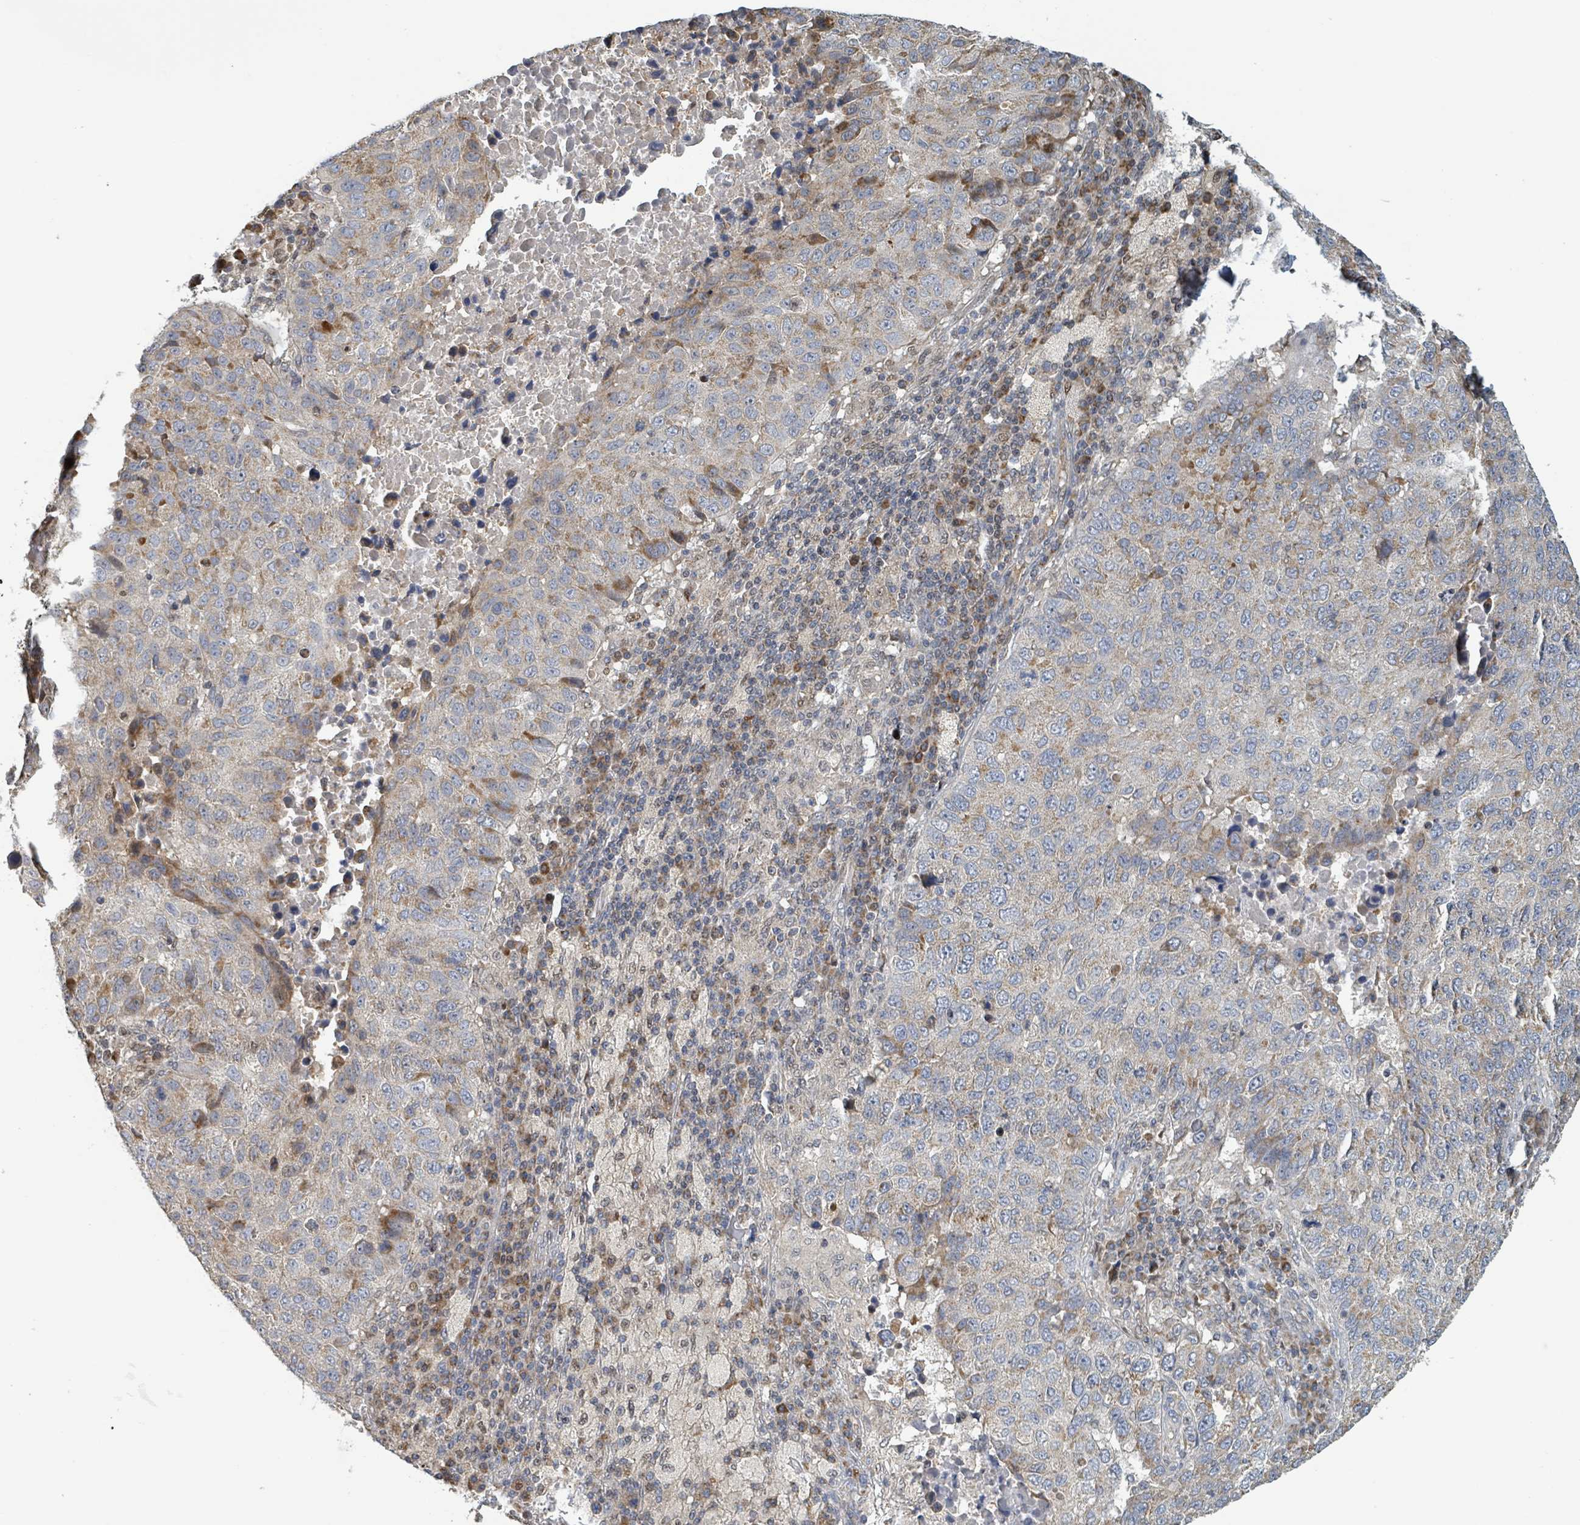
{"staining": {"intensity": "moderate", "quantity": "25%-75%", "location": "cytoplasmic/membranous"}, "tissue": "lung cancer", "cell_type": "Tumor cells", "image_type": "cancer", "snomed": [{"axis": "morphology", "description": "Squamous cell carcinoma, NOS"}, {"axis": "topography", "description": "Lung"}], "caption": "The histopathology image shows staining of squamous cell carcinoma (lung), revealing moderate cytoplasmic/membranous protein positivity (brown color) within tumor cells.", "gene": "HIVEP1", "patient": {"sex": "male", "age": 73}}